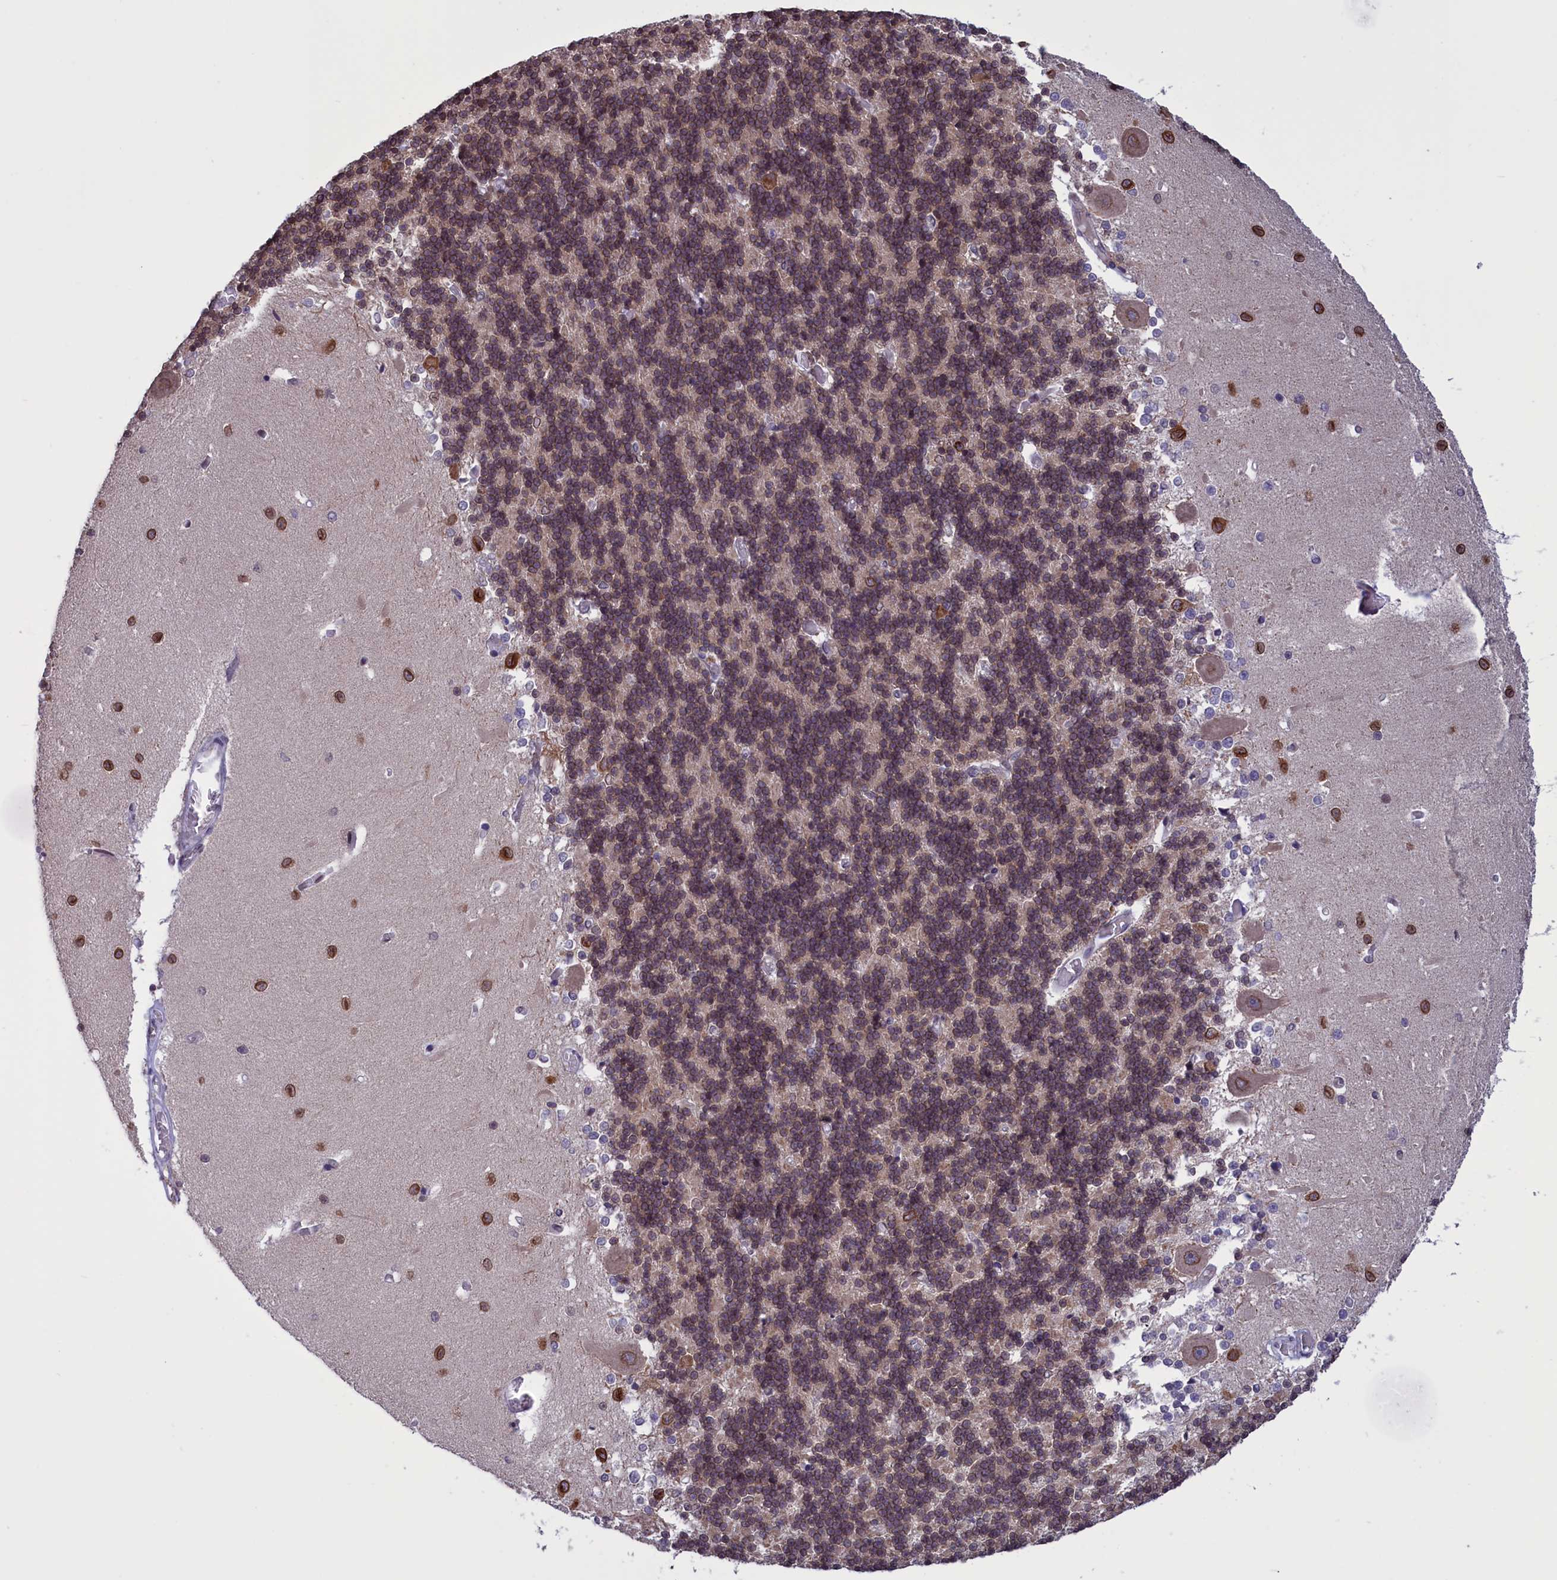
{"staining": {"intensity": "moderate", "quantity": "25%-75%", "location": "cytoplasmic/membranous,nuclear"}, "tissue": "cerebellum", "cell_type": "Cells in granular layer", "image_type": "normal", "snomed": [{"axis": "morphology", "description": "Normal tissue, NOS"}, {"axis": "topography", "description": "Cerebellum"}], "caption": "Immunohistochemical staining of benign human cerebellum demonstrates 25%-75% levels of moderate cytoplasmic/membranous,nuclear protein staining in about 25%-75% of cells in granular layer. (IHC, brightfield microscopy, high magnification).", "gene": "PARS2", "patient": {"sex": "male", "age": 37}}